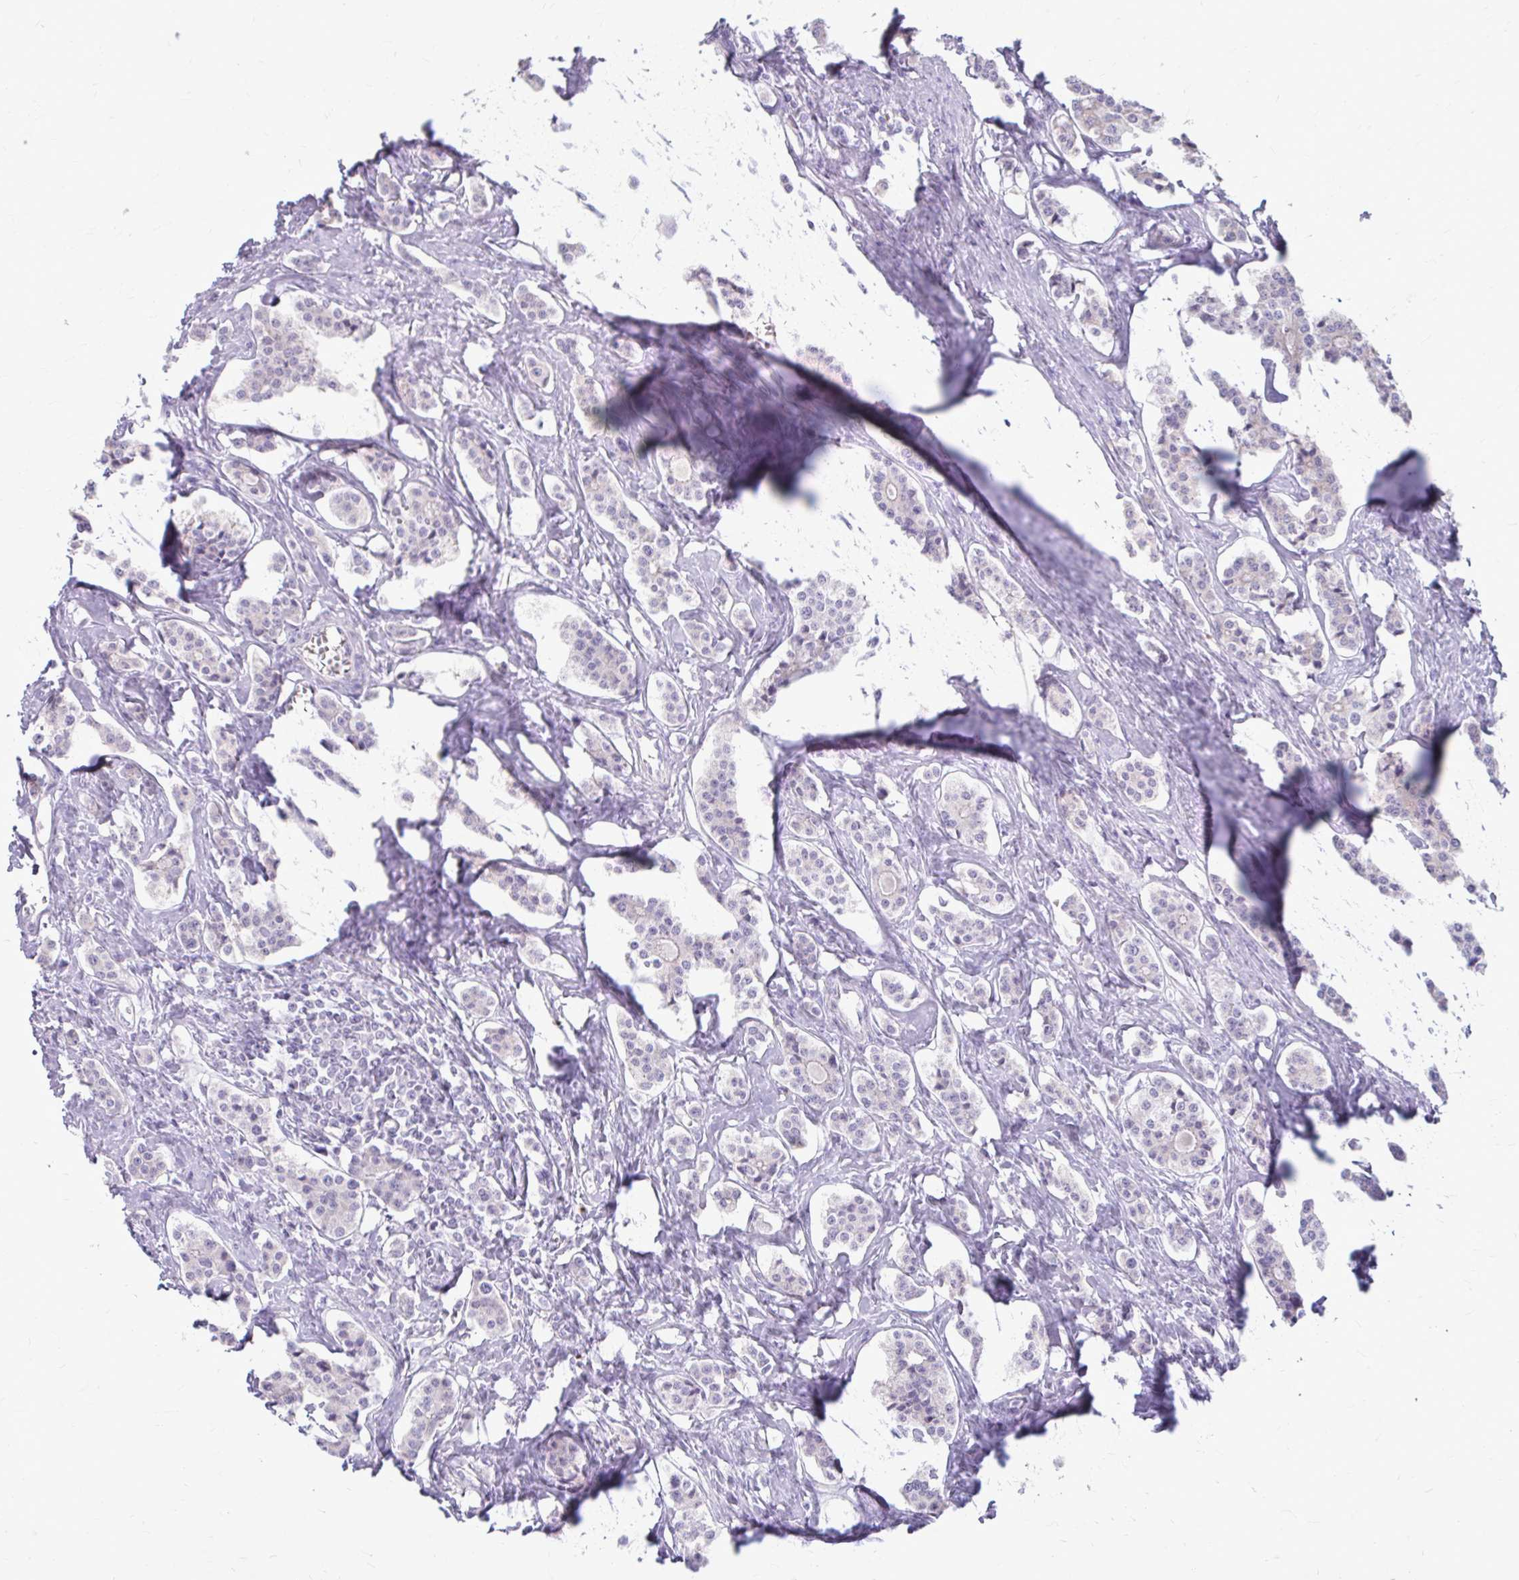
{"staining": {"intensity": "negative", "quantity": "none", "location": "none"}, "tissue": "carcinoid", "cell_type": "Tumor cells", "image_type": "cancer", "snomed": [{"axis": "morphology", "description": "Carcinoid, malignant, NOS"}, {"axis": "topography", "description": "Small intestine"}], "caption": "Protein analysis of carcinoid displays no significant expression in tumor cells. The staining is performed using DAB brown chromogen with nuclei counter-stained in using hematoxylin.", "gene": "CHIA", "patient": {"sex": "male", "age": 63}}